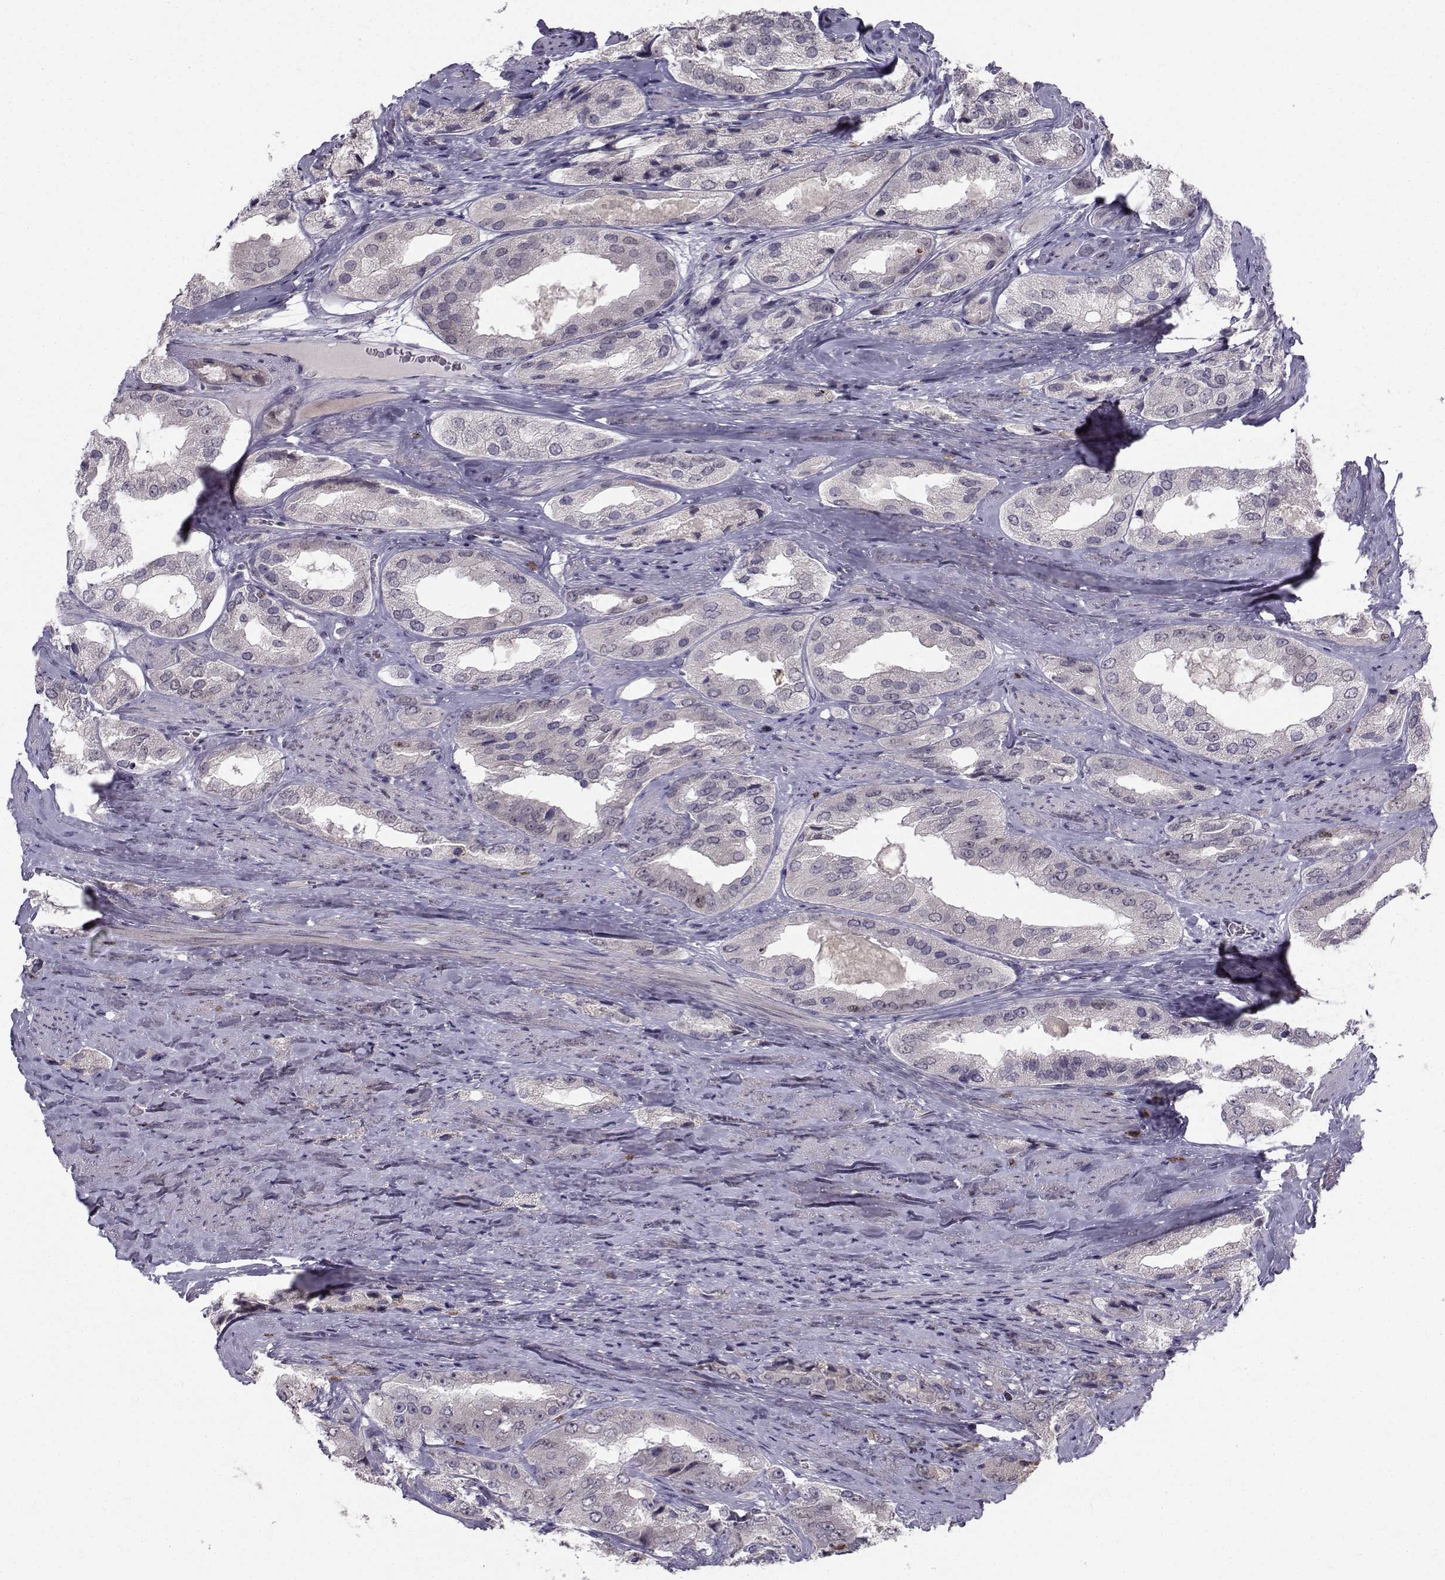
{"staining": {"intensity": "negative", "quantity": "none", "location": "none"}, "tissue": "prostate cancer", "cell_type": "Tumor cells", "image_type": "cancer", "snomed": [{"axis": "morphology", "description": "Adenocarcinoma, Low grade"}, {"axis": "topography", "description": "Prostate"}], "caption": "A high-resolution photomicrograph shows immunohistochemistry (IHC) staining of prostate cancer, which displays no significant expression in tumor cells. (Stains: DAB IHC with hematoxylin counter stain, Microscopy: brightfield microscopy at high magnification).", "gene": "LRP8", "patient": {"sex": "male", "age": 69}}